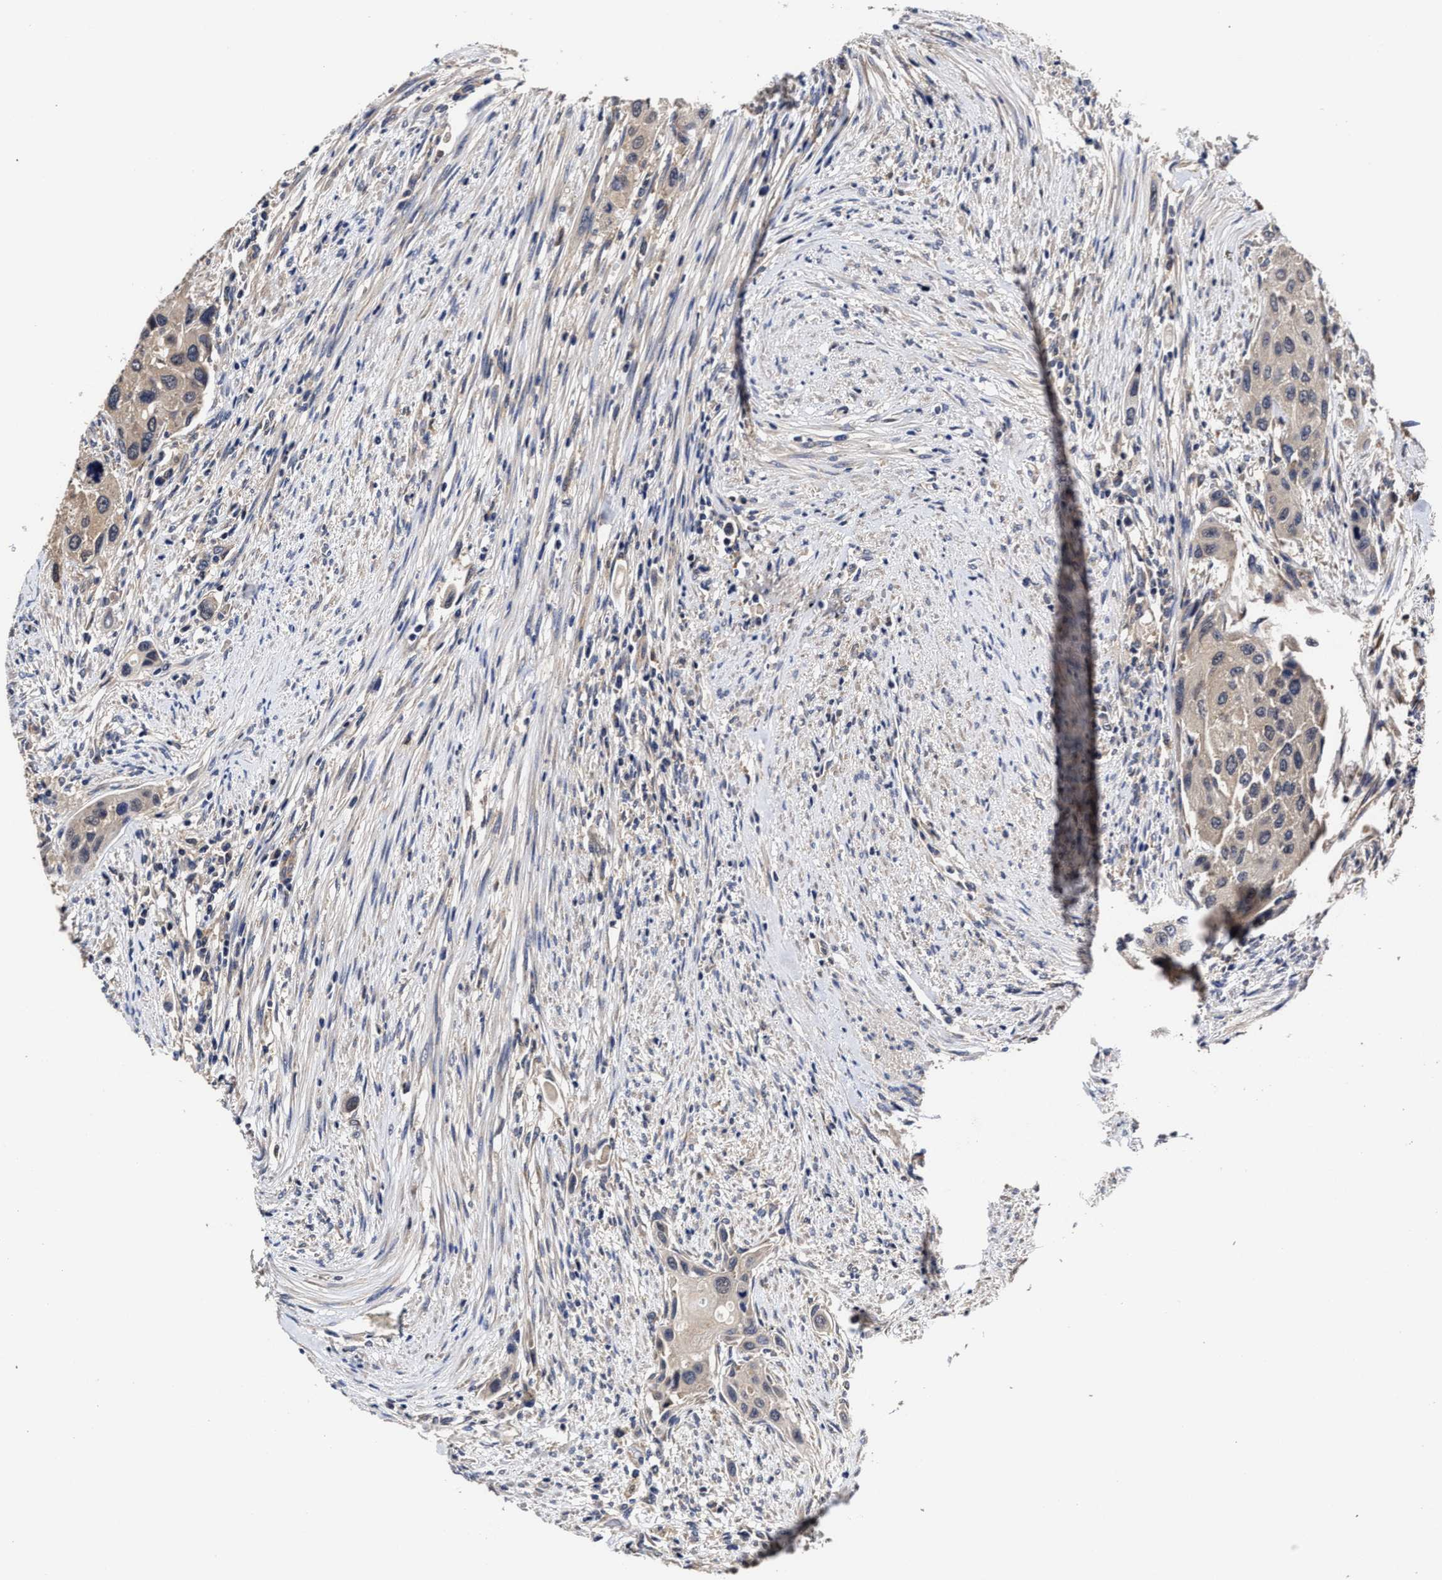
{"staining": {"intensity": "negative", "quantity": "none", "location": "none"}, "tissue": "urothelial cancer", "cell_type": "Tumor cells", "image_type": "cancer", "snomed": [{"axis": "morphology", "description": "Urothelial carcinoma, High grade"}, {"axis": "topography", "description": "Urinary bladder"}], "caption": "Protein analysis of urothelial cancer displays no significant positivity in tumor cells.", "gene": "SOCS5", "patient": {"sex": "female", "age": 56}}